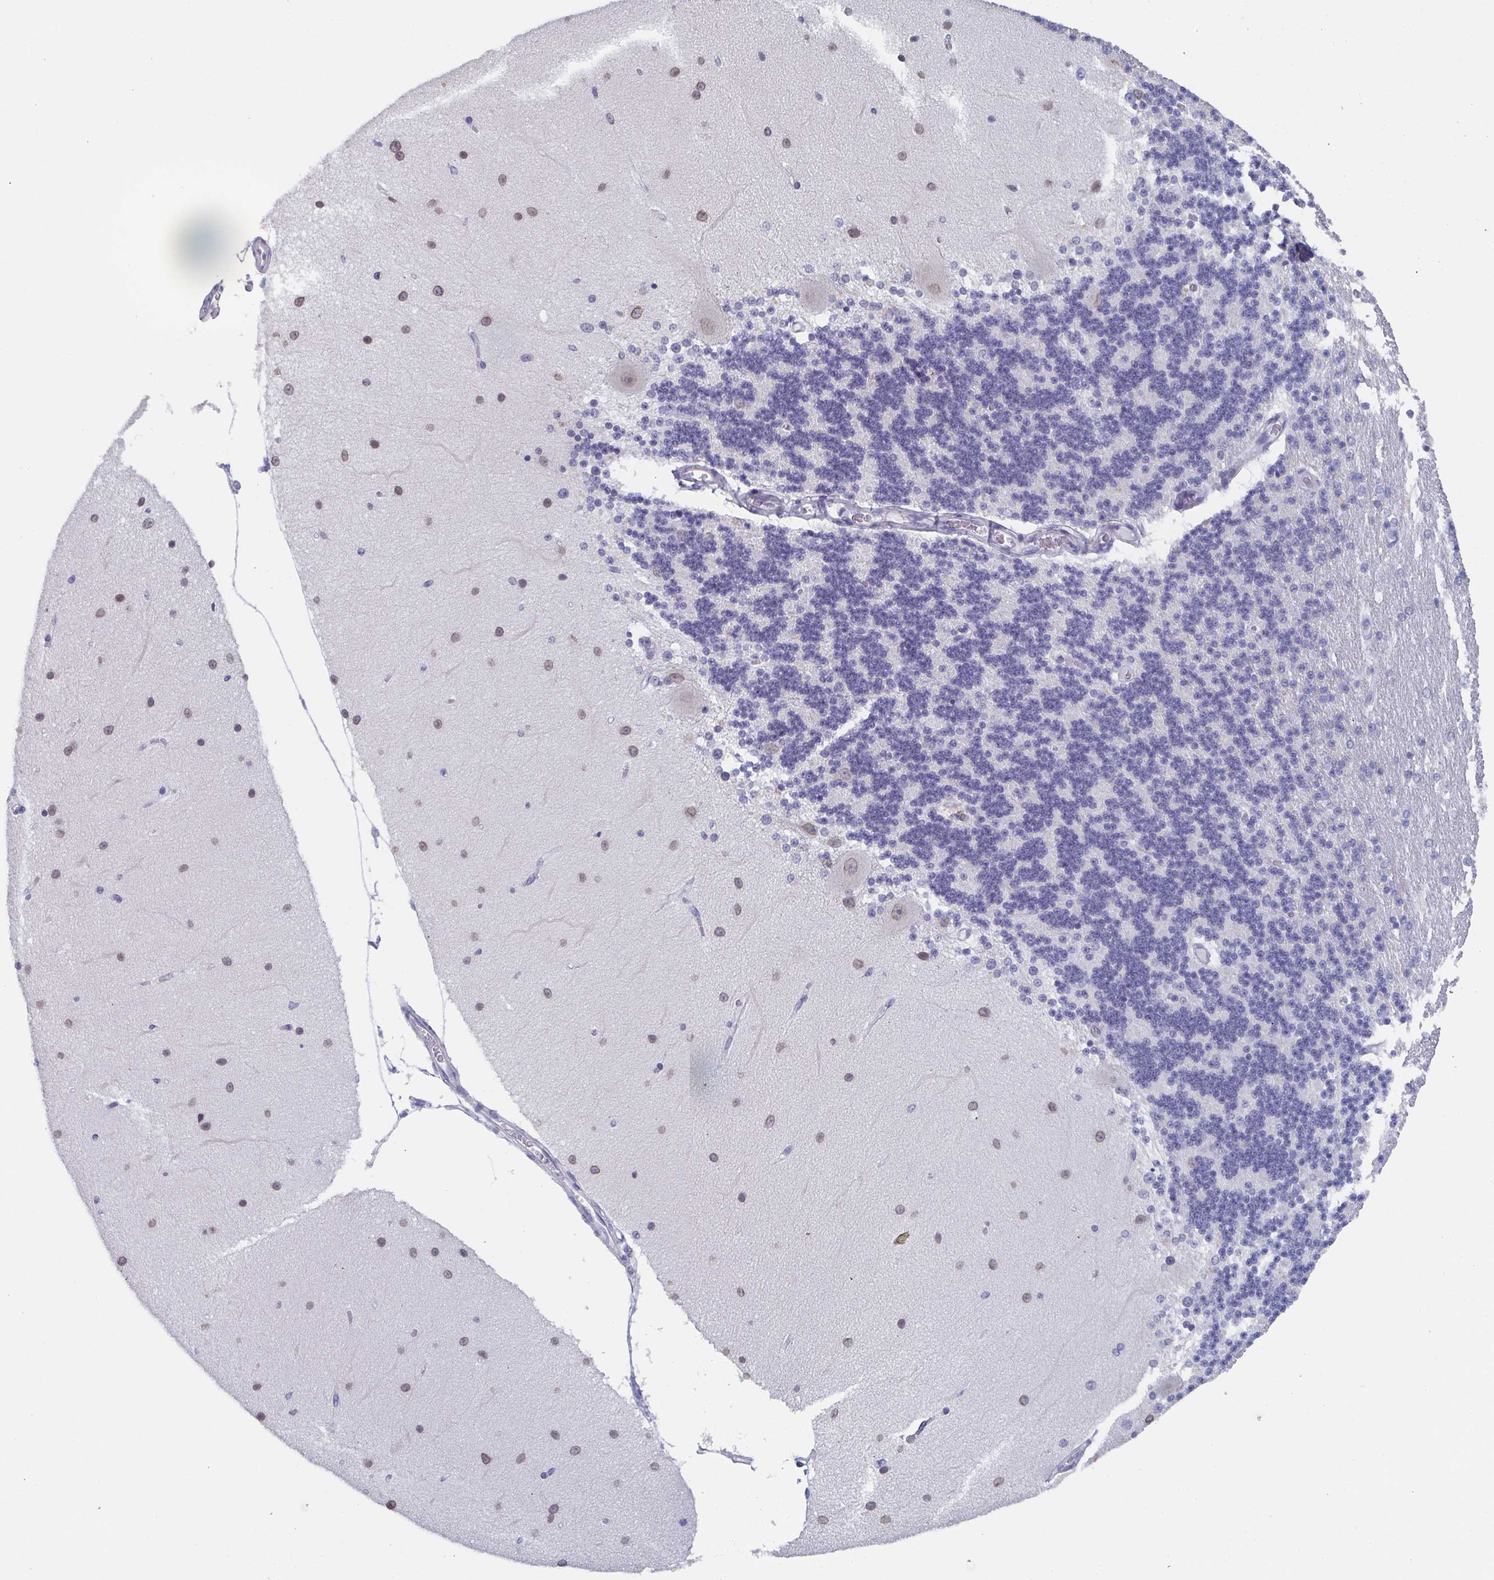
{"staining": {"intensity": "negative", "quantity": "none", "location": "none"}, "tissue": "cerebellum", "cell_type": "Cells in granular layer", "image_type": "normal", "snomed": [{"axis": "morphology", "description": "Normal tissue, NOS"}, {"axis": "topography", "description": "Cerebellum"}], "caption": "The immunohistochemistry histopathology image has no significant positivity in cells in granular layer of cerebellum. The staining was performed using DAB to visualize the protein expression in brown, while the nuclei were stained in blue with hematoxylin (Magnification: 20x).", "gene": "DYDC2", "patient": {"sex": "female", "age": 54}}